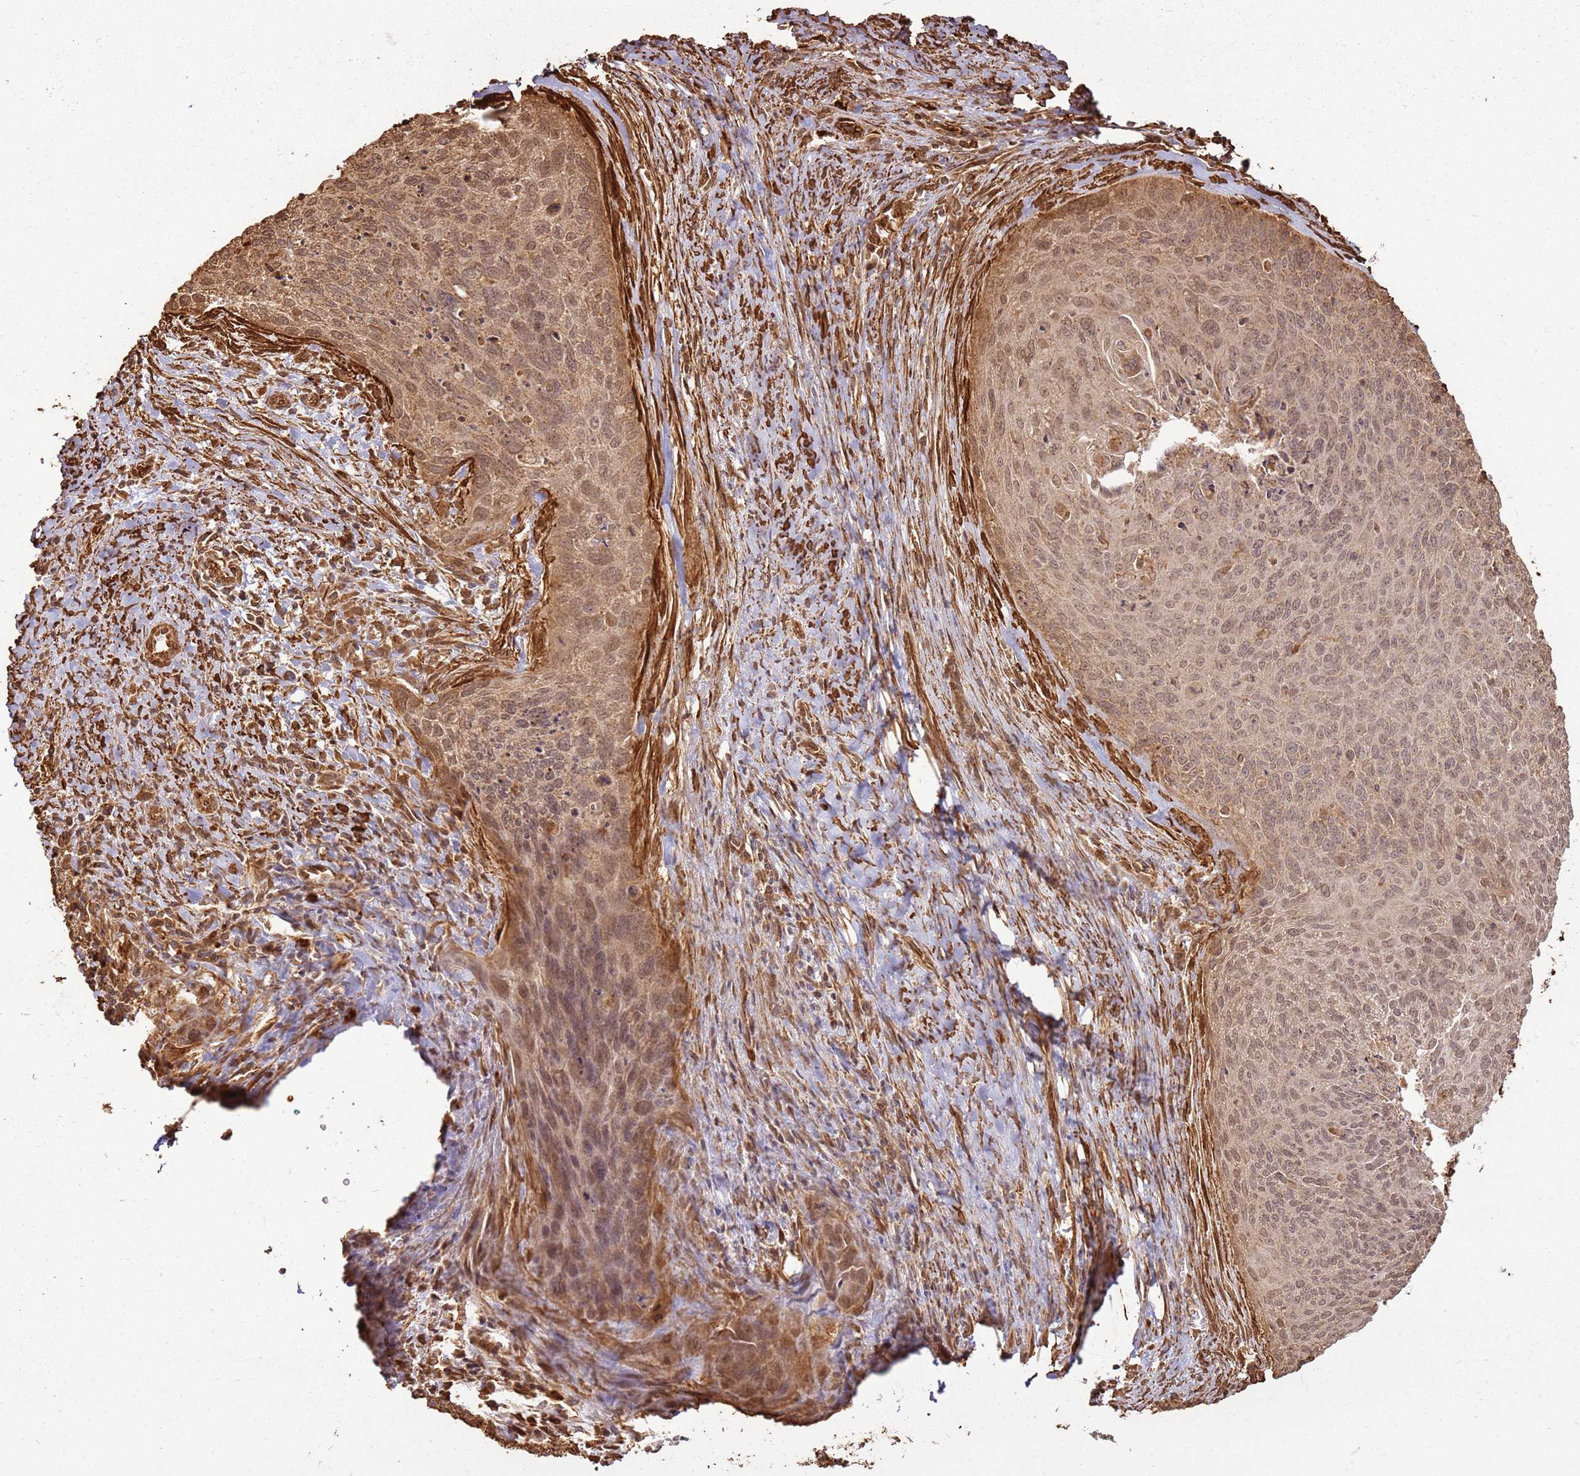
{"staining": {"intensity": "moderate", "quantity": ">75%", "location": "cytoplasmic/membranous,nuclear"}, "tissue": "cervical cancer", "cell_type": "Tumor cells", "image_type": "cancer", "snomed": [{"axis": "morphology", "description": "Squamous cell carcinoma, NOS"}, {"axis": "topography", "description": "Cervix"}], "caption": "Immunohistochemical staining of human squamous cell carcinoma (cervical) displays moderate cytoplasmic/membranous and nuclear protein staining in about >75% of tumor cells. (DAB IHC with brightfield microscopy, high magnification).", "gene": "DDX59", "patient": {"sex": "female", "age": 55}}